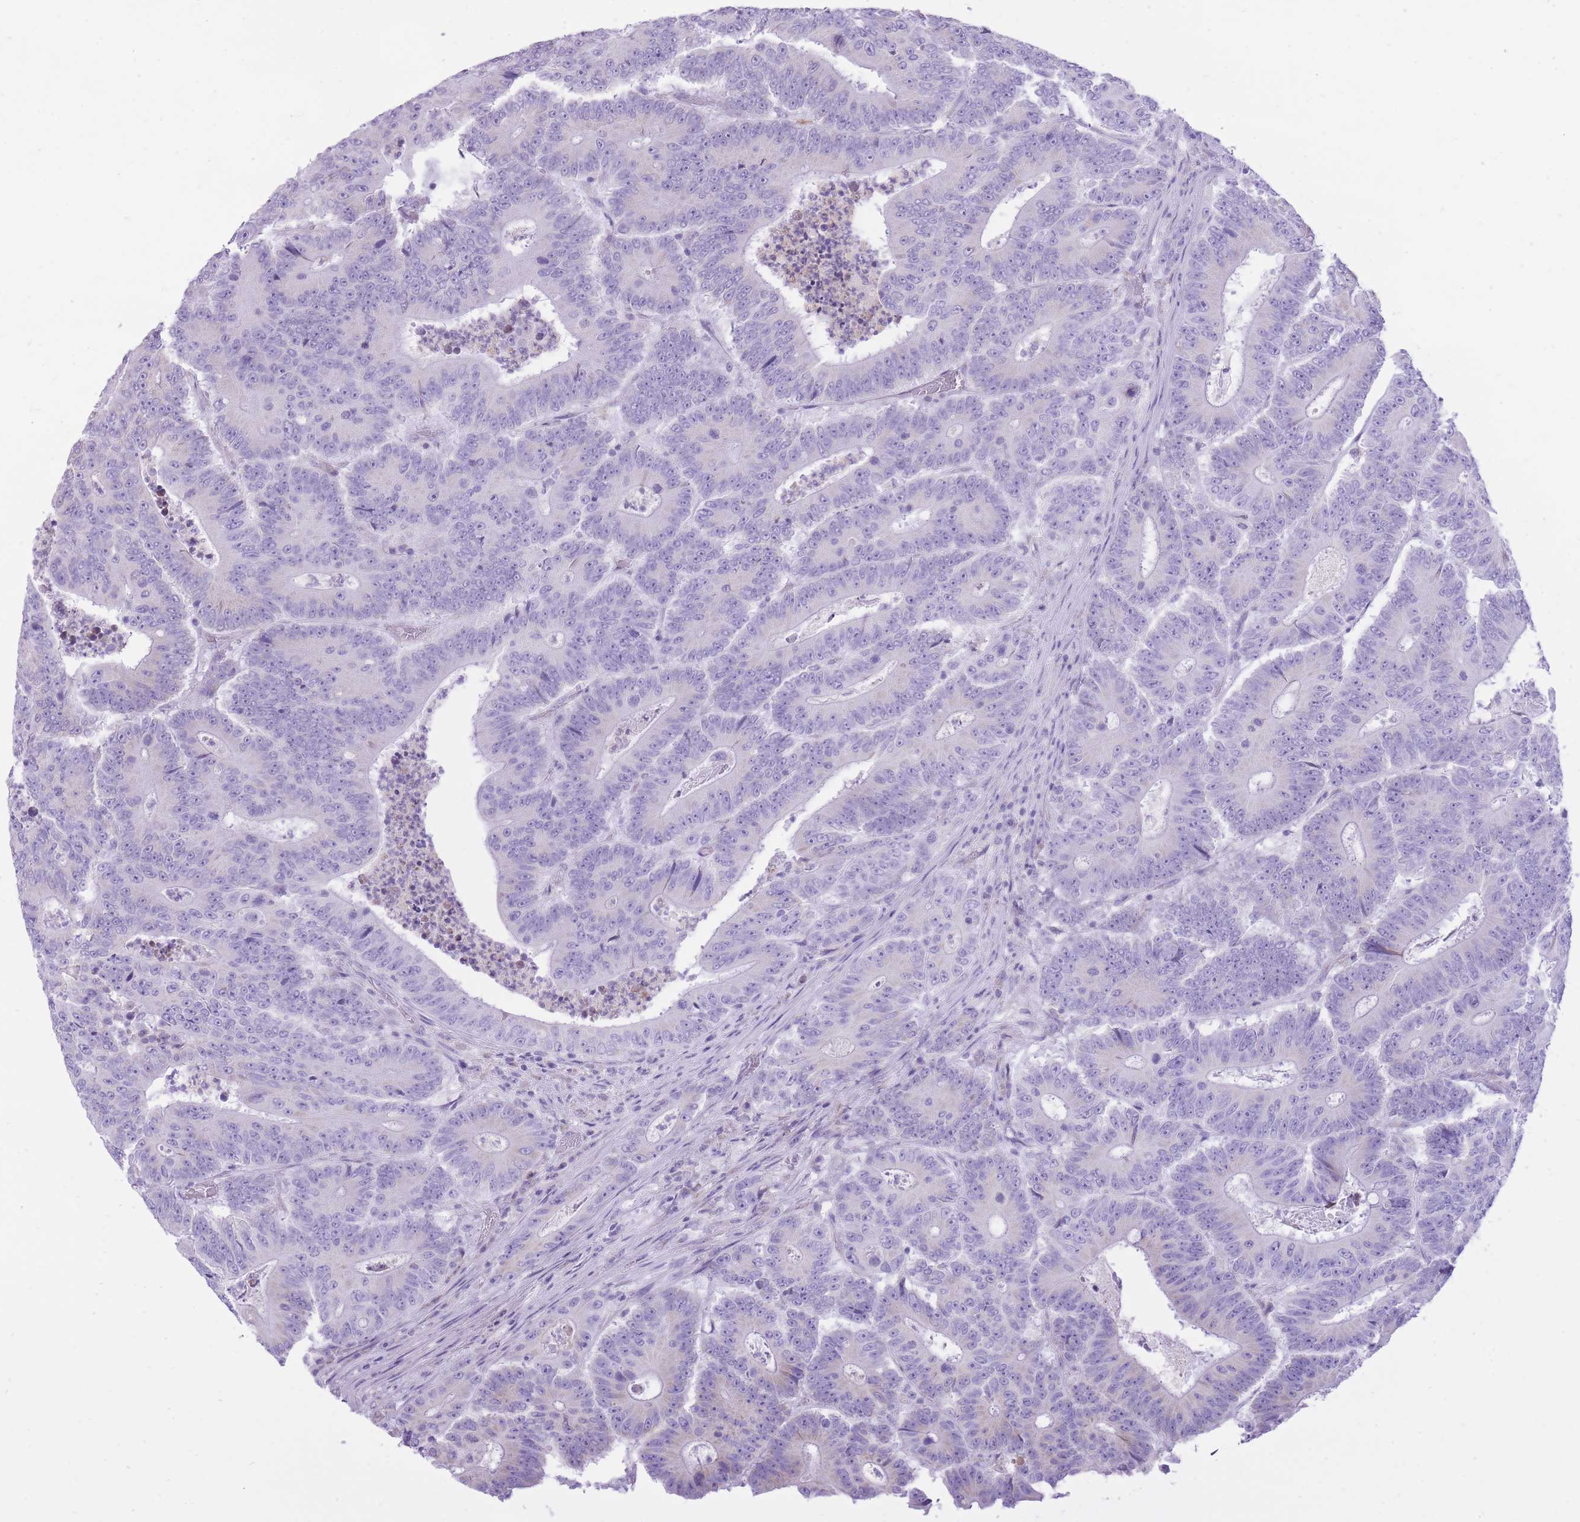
{"staining": {"intensity": "negative", "quantity": "none", "location": "none"}, "tissue": "colorectal cancer", "cell_type": "Tumor cells", "image_type": "cancer", "snomed": [{"axis": "morphology", "description": "Adenocarcinoma, NOS"}, {"axis": "topography", "description": "Colon"}], "caption": "This is an immunohistochemistry photomicrograph of human colorectal cancer (adenocarcinoma). There is no staining in tumor cells.", "gene": "SLC4A4", "patient": {"sex": "male", "age": 83}}